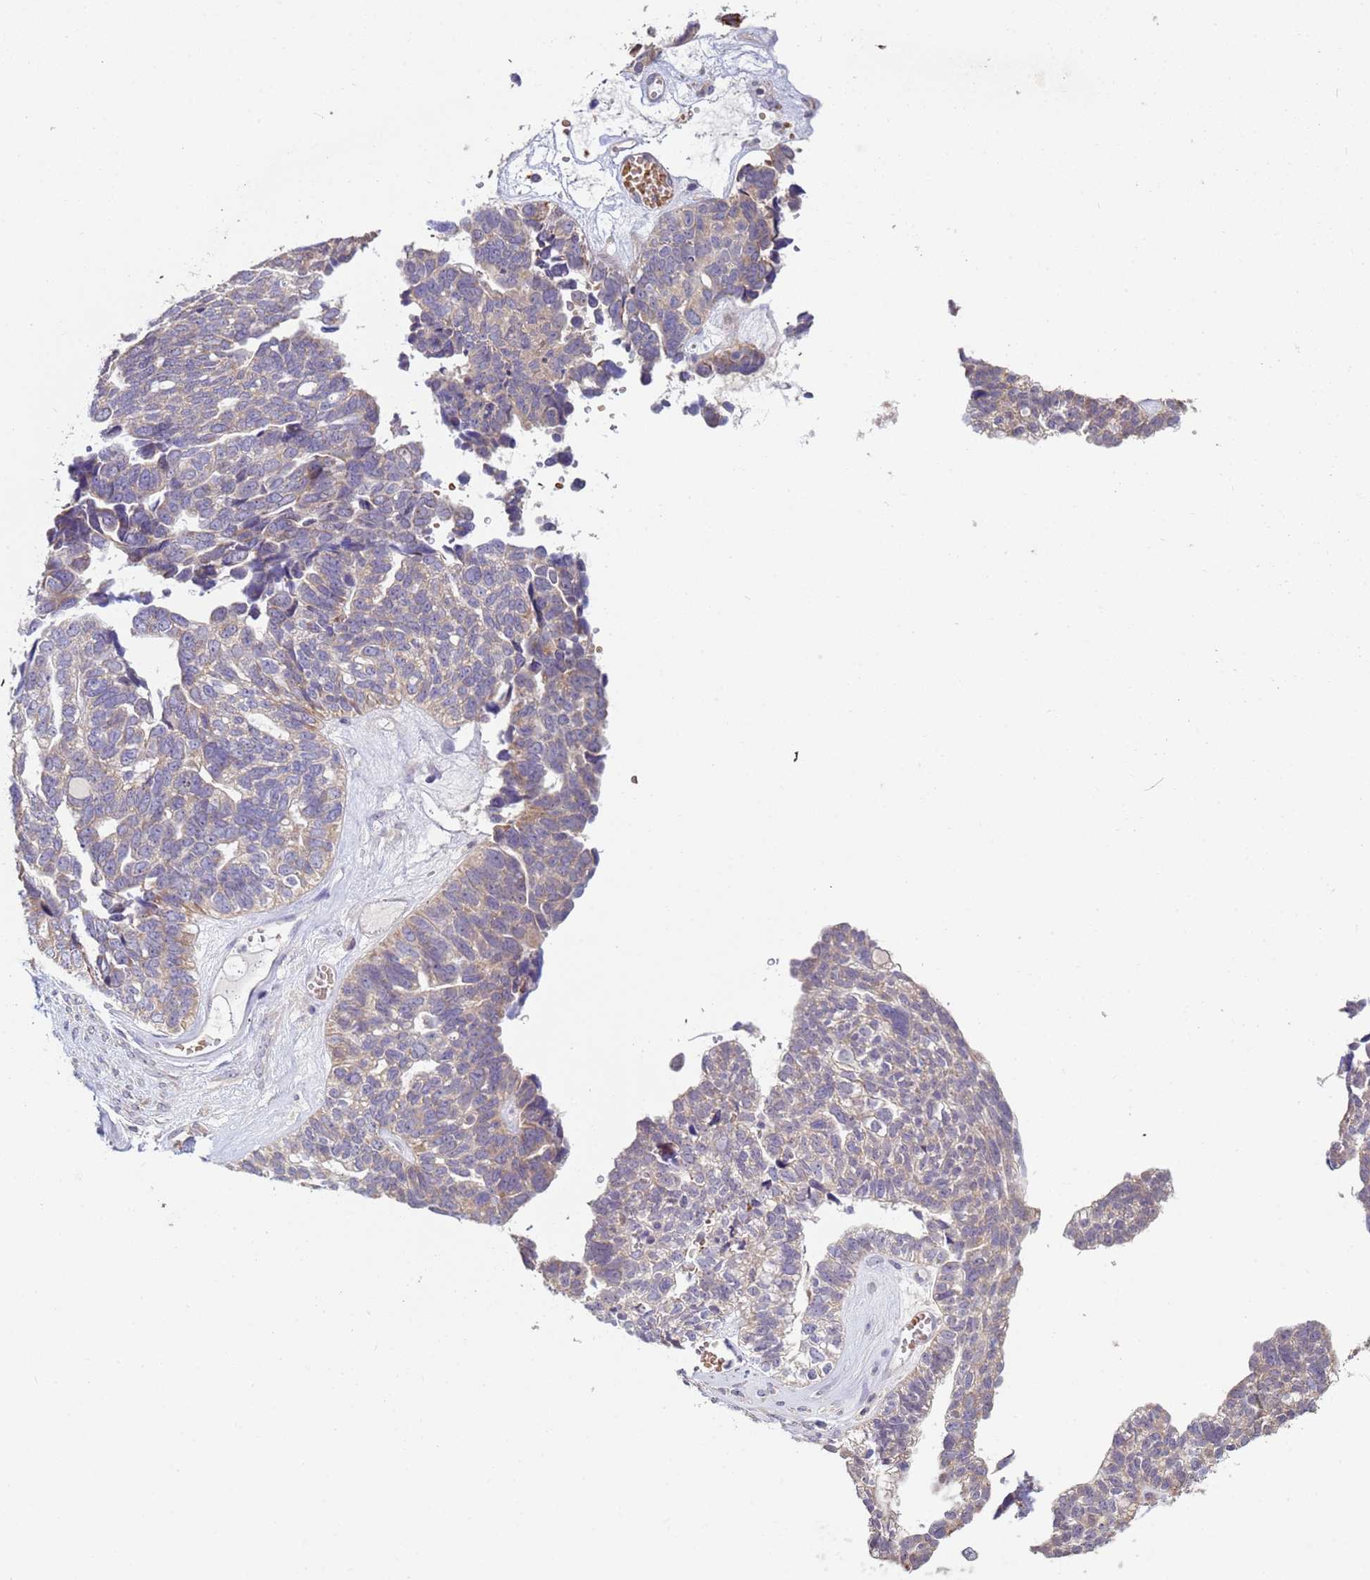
{"staining": {"intensity": "moderate", "quantity": "<25%", "location": "cytoplasmic/membranous"}, "tissue": "ovarian cancer", "cell_type": "Tumor cells", "image_type": "cancer", "snomed": [{"axis": "morphology", "description": "Cystadenocarcinoma, serous, NOS"}, {"axis": "topography", "description": "Ovary"}], "caption": "Immunohistochemical staining of human ovarian serous cystadenocarcinoma shows low levels of moderate cytoplasmic/membranous protein positivity in about <25% of tumor cells.", "gene": "CLHC1", "patient": {"sex": "female", "age": 79}}